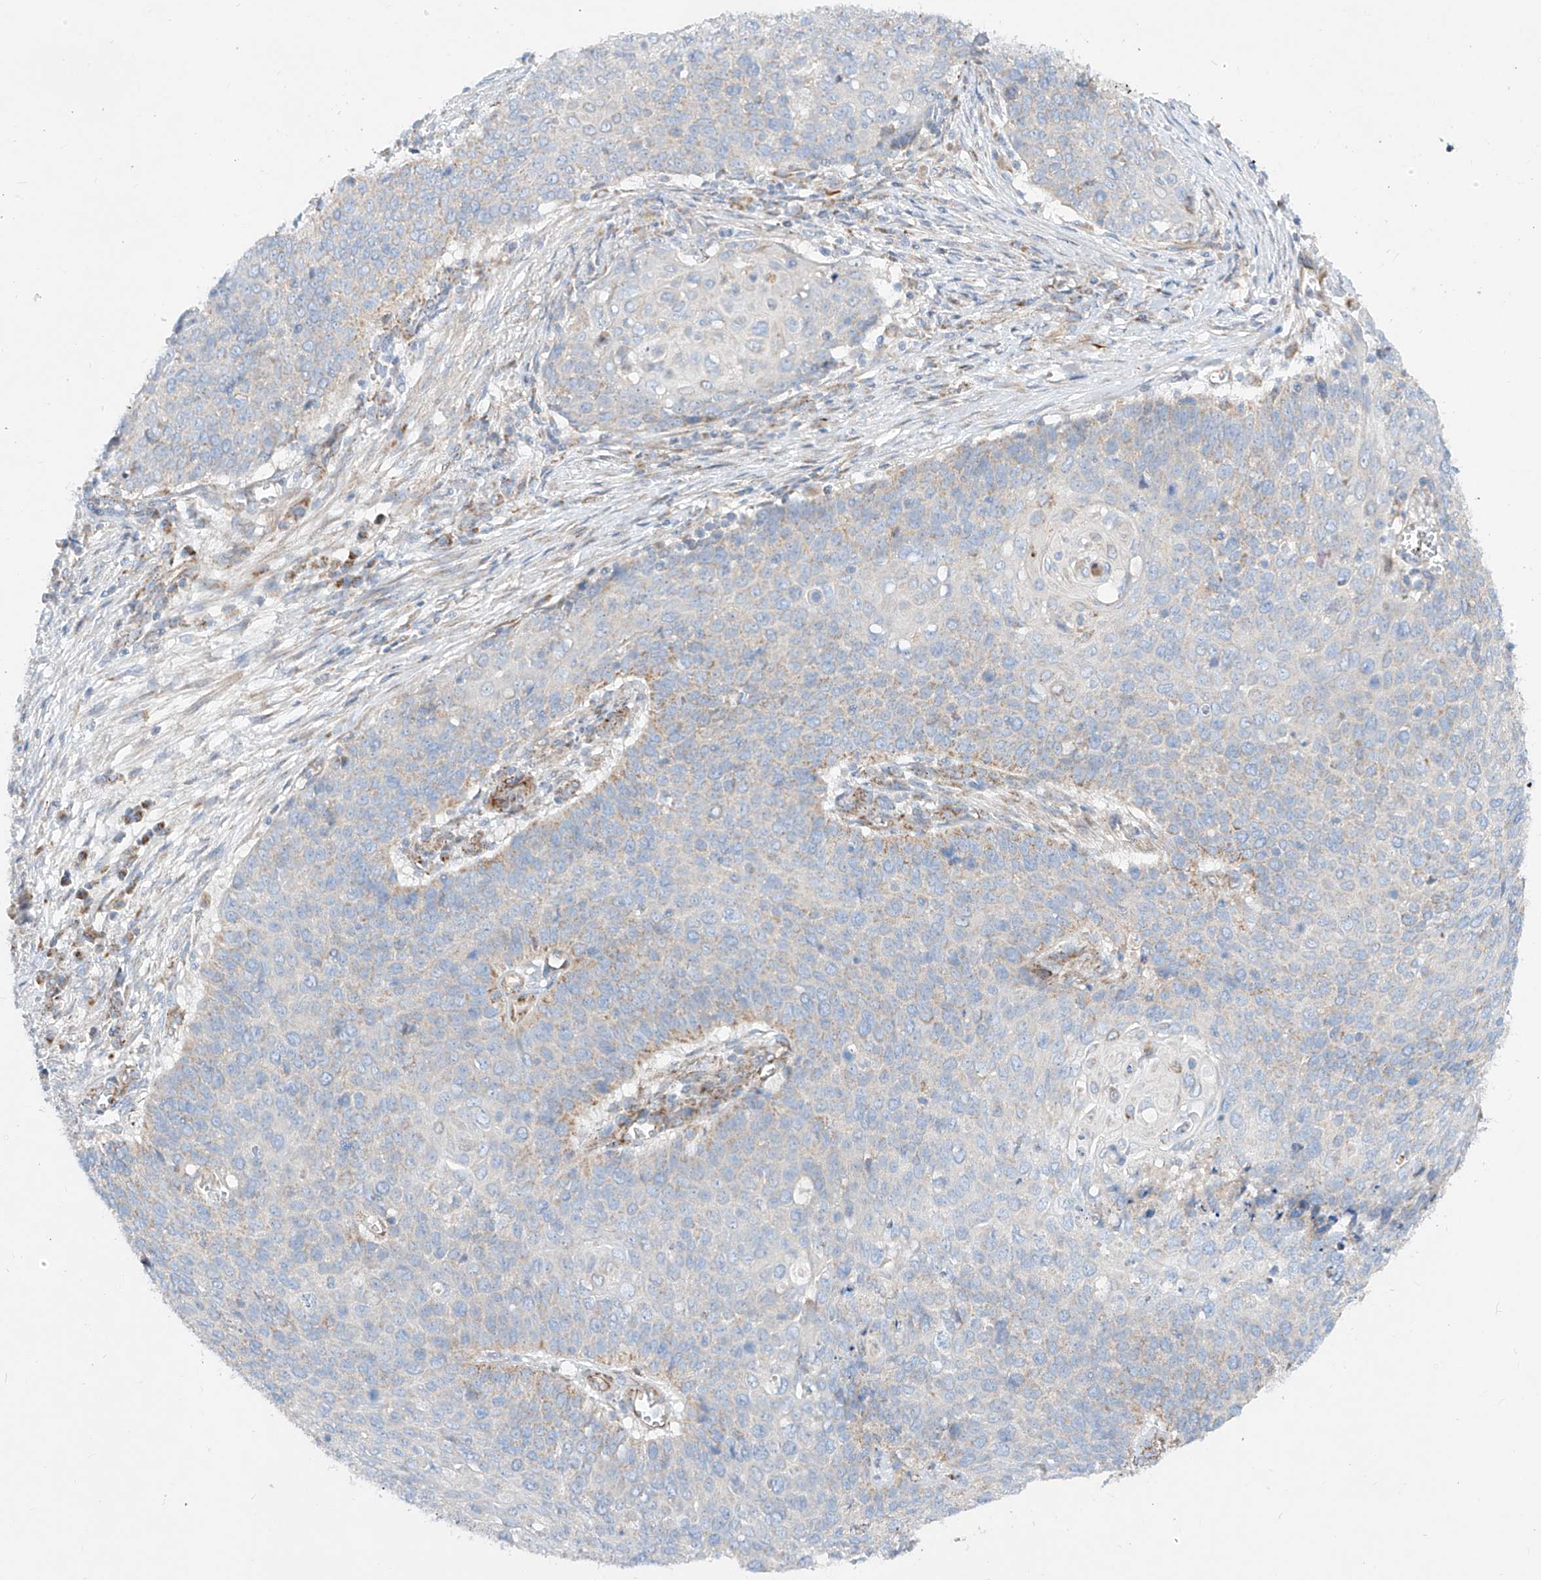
{"staining": {"intensity": "weak", "quantity": "<25%", "location": "cytoplasmic/membranous"}, "tissue": "cervical cancer", "cell_type": "Tumor cells", "image_type": "cancer", "snomed": [{"axis": "morphology", "description": "Squamous cell carcinoma, NOS"}, {"axis": "topography", "description": "Cervix"}], "caption": "This is an IHC histopathology image of cervical squamous cell carcinoma. There is no positivity in tumor cells.", "gene": "CST9", "patient": {"sex": "female", "age": 39}}